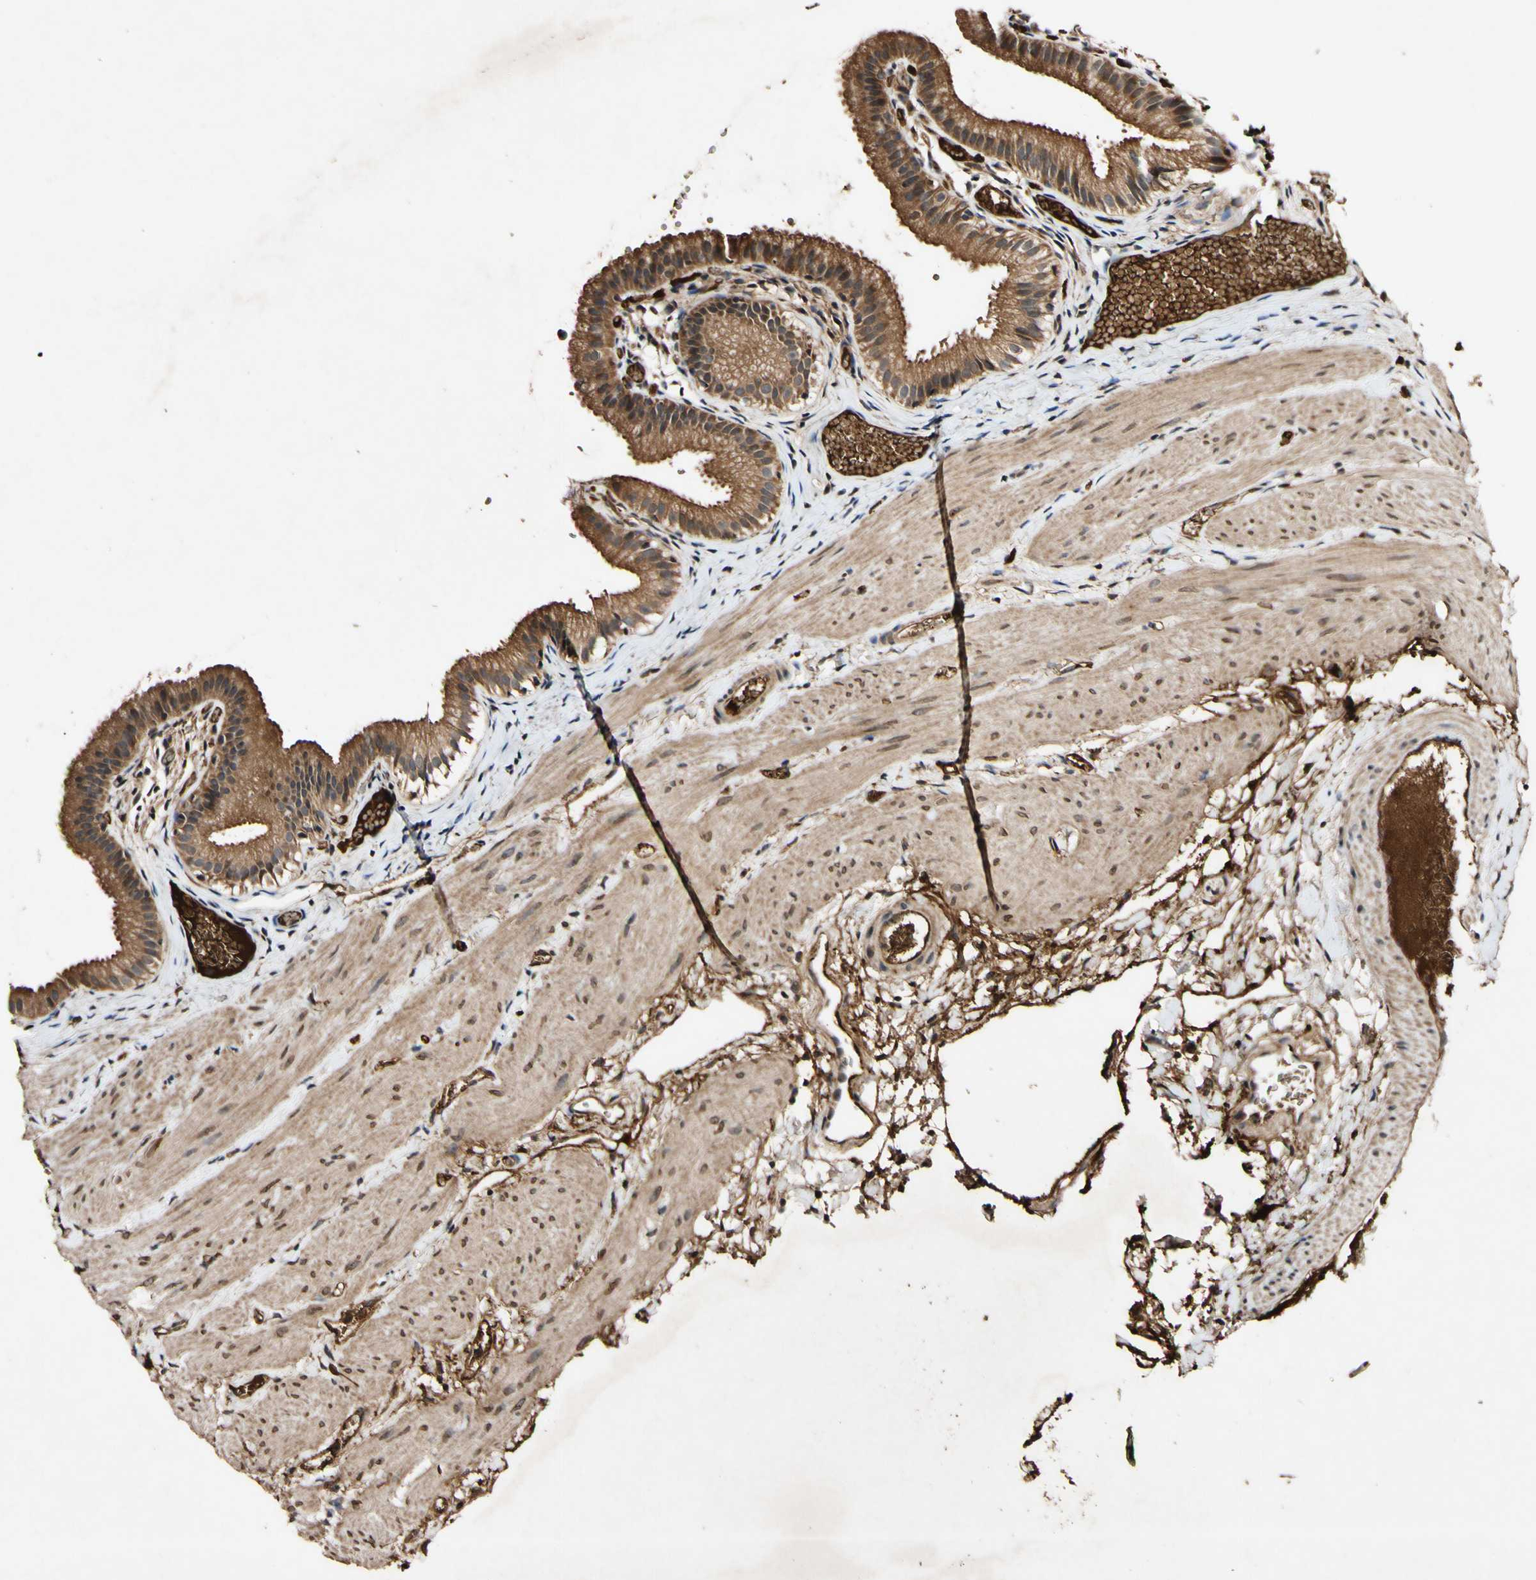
{"staining": {"intensity": "strong", "quantity": ">75%", "location": "cytoplasmic/membranous"}, "tissue": "gallbladder", "cell_type": "Glandular cells", "image_type": "normal", "snomed": [{"axis": "morphology", "description": "Normal tissue, NOS"}, {"axis": "topography", "description": "Gallbladder"}], "caption": "Immunohistochemical staining of unremarkable gallbladder reveals high levels of strong cytoplasmic/membranous staining in approximately >75% of glandular cells.", "gene": "PLAT", "patient": {"sex": "female", "age": 26}}